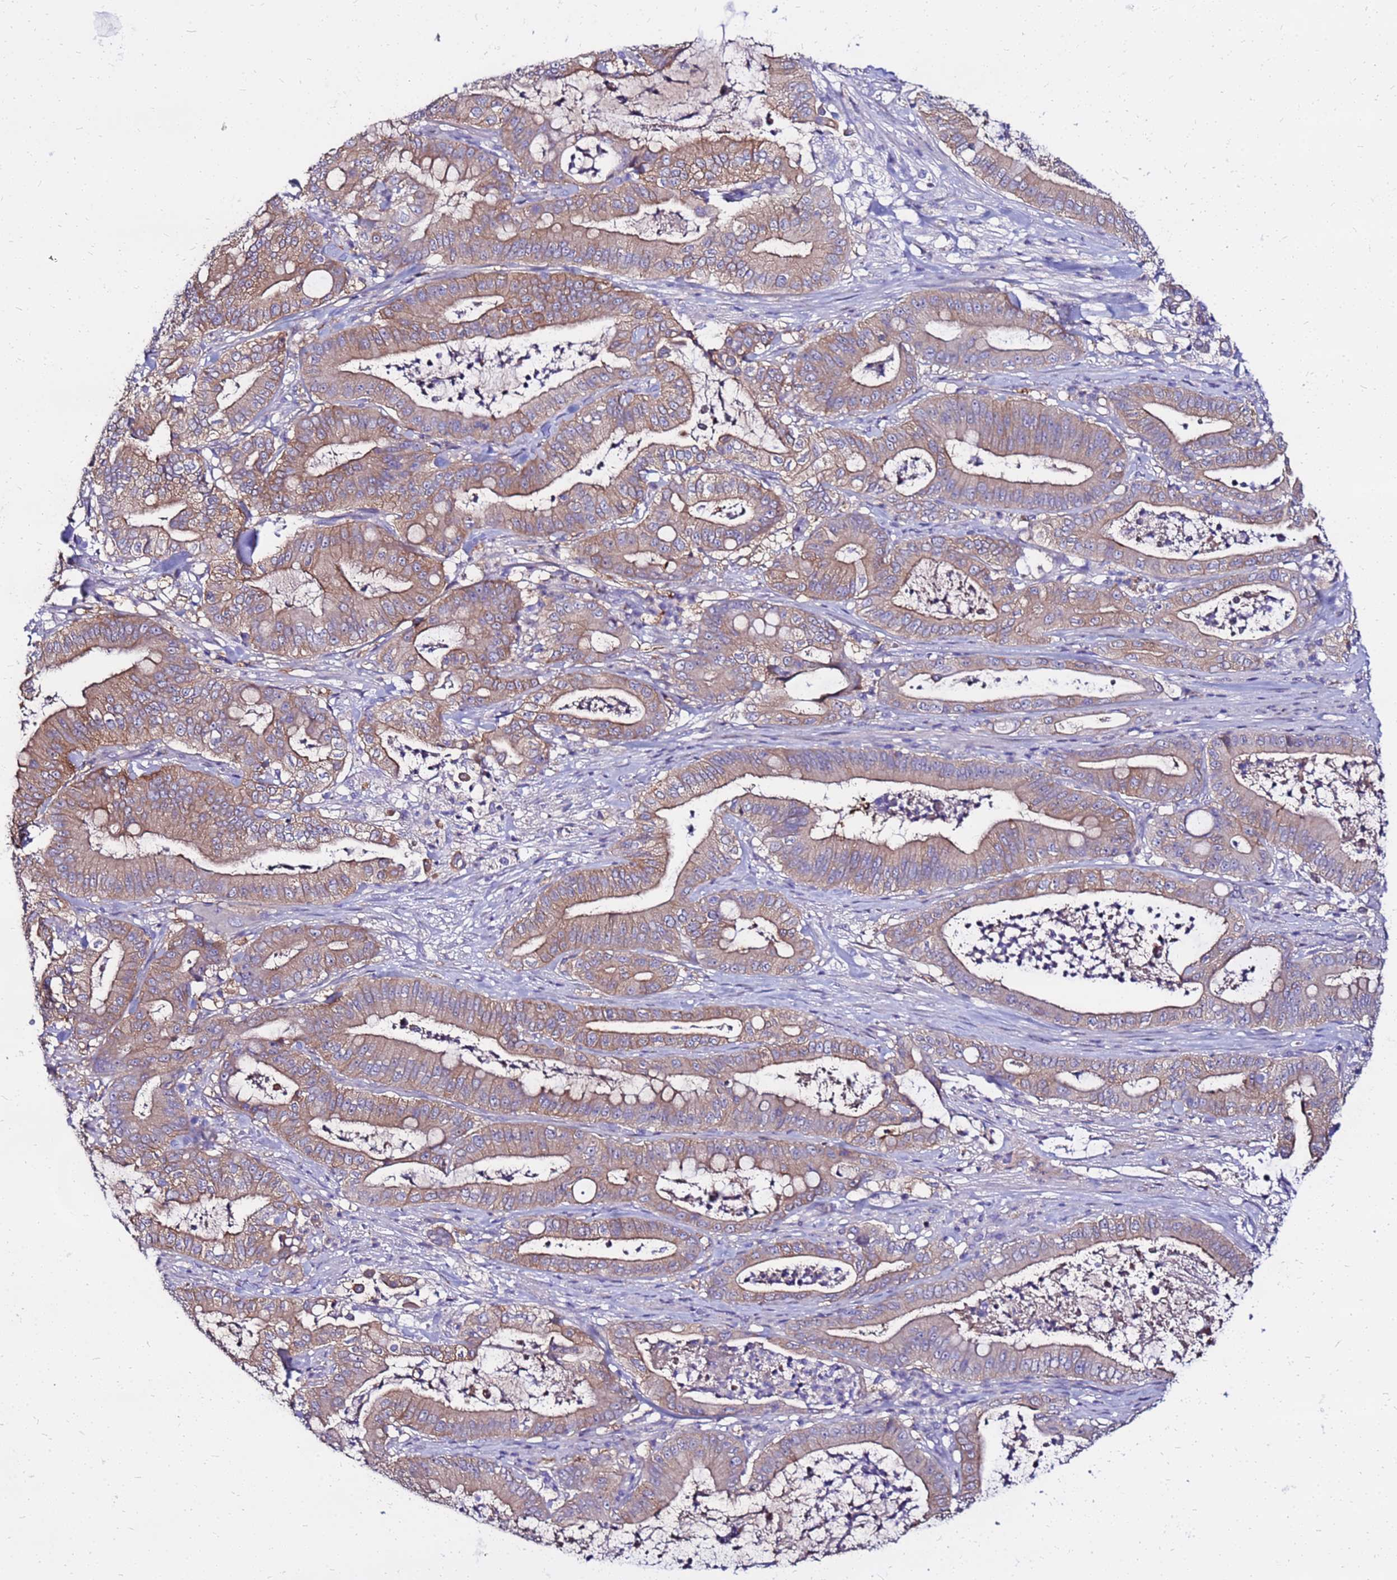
{"staining": {"intensity": "moderate", "quantity": ">75%", "location": "cytoplasmic/membranous"}, "tissue": "pancreatic cancer", "cell_type": "Tumor cells", "image_type": "cancer", "snomed": [{"axis": "morphology", "description": "Adenocarcinoma, NOS"}, {"axis": "topography", "description": "Pancreas"}], "caption": "IHC micrograph of neoplastic tissue: human pancreatic adenocarcinoma stained using immunohistochemistry shows medium levels of moderate protein expression localized specifically in the cytoplasmic/membranous of tumor cells, appearing as a cytoplasmic/membranous brown color.", "gene": "ARHGEF5", "patient": {"sex": "male", "age": 71}}